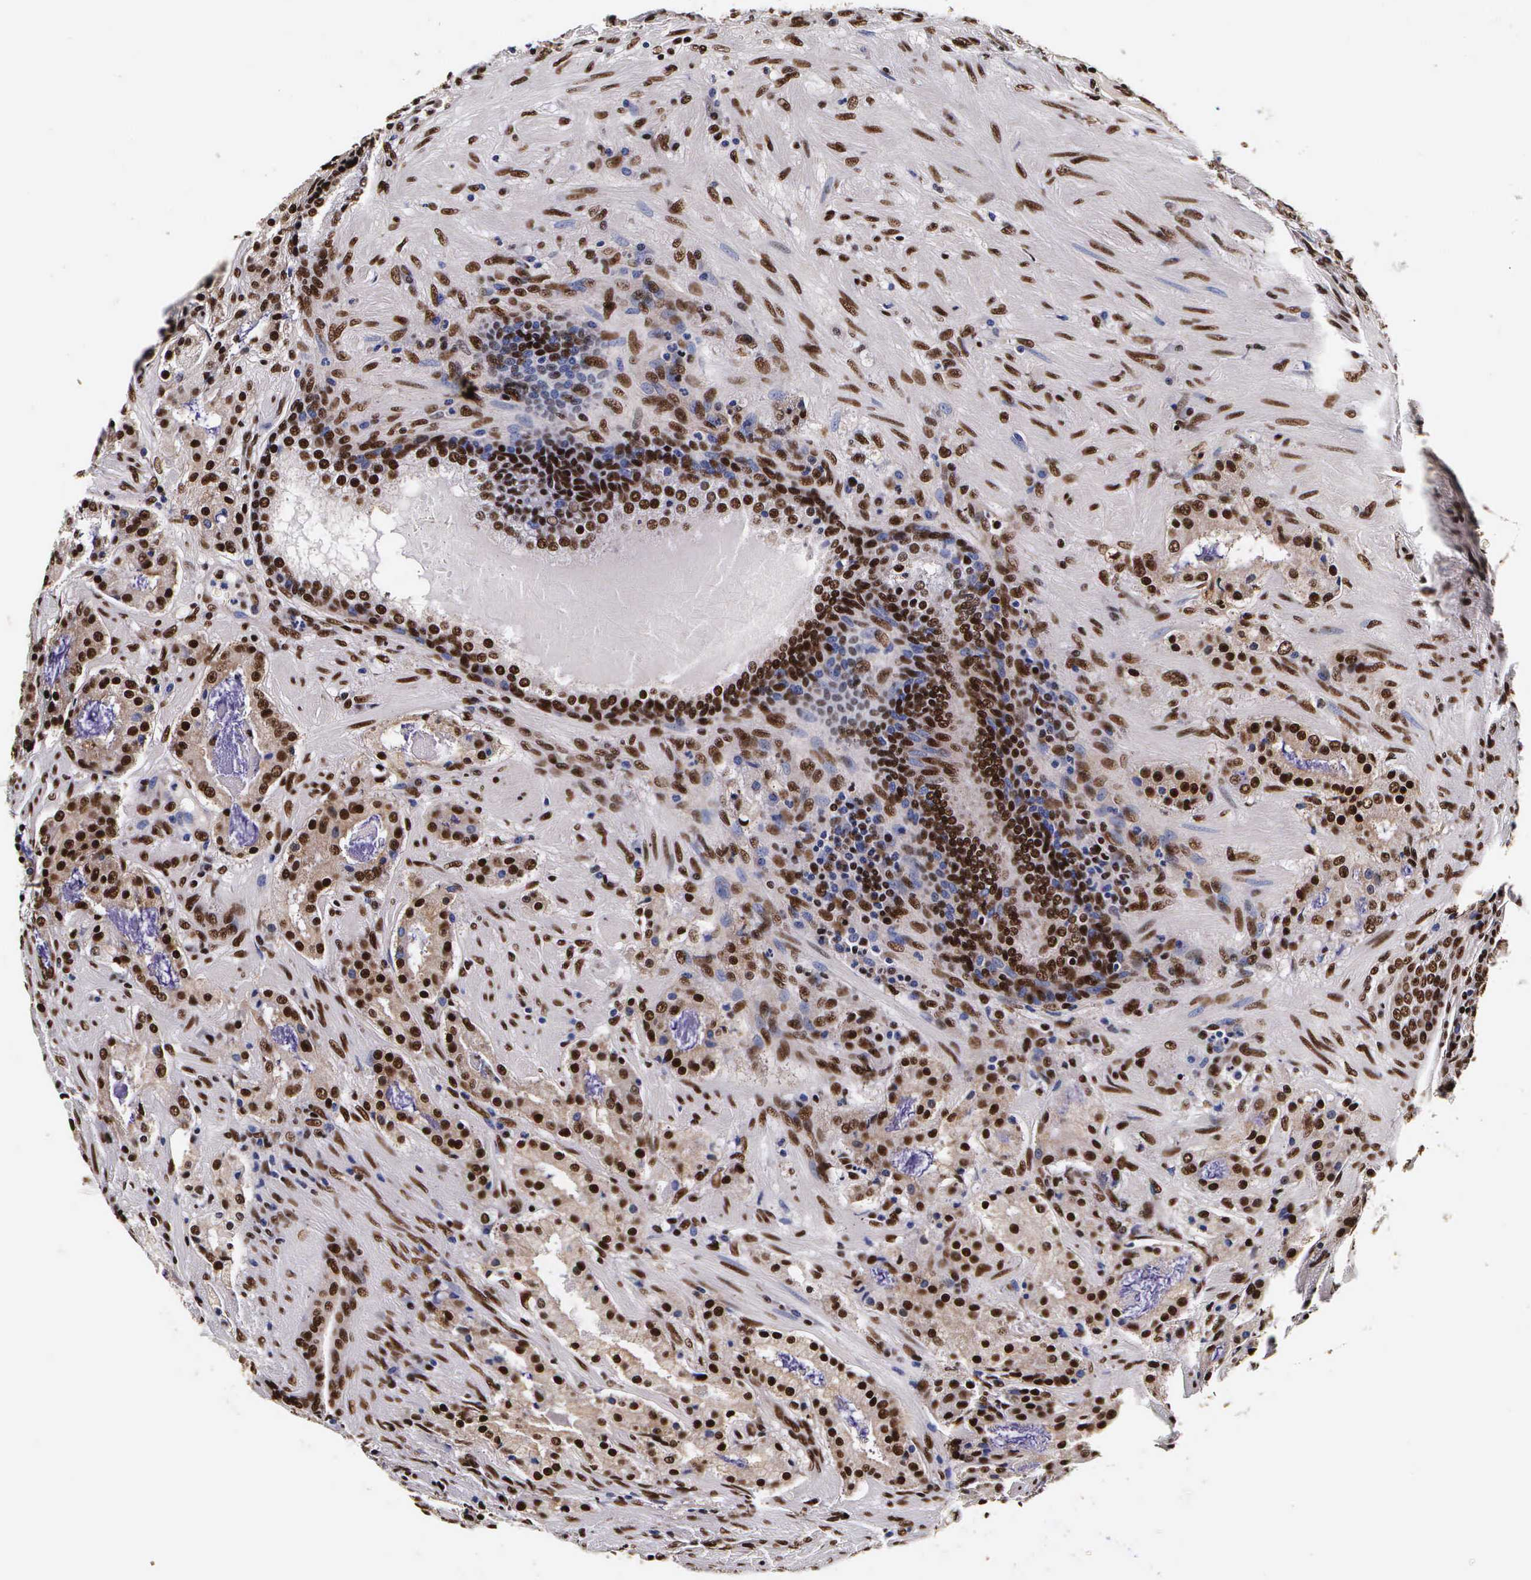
{"staining": {"intensity": "strong", "quantity": "25%-75%", "location": "nuclear"}, "tissue": "prostate cancer", "cell_type": "Tumor cells", "image_type": "cancer", "snomed": [{"axis": "morphology", "description": "Adenocarcinoma, Medium grade"}, {"axis": "topography", "description": "Prostate"}], "caption": "A brown stain shows strong nuclear expression of a protein in prostate adenocarcinoma (medium-grade) tumor cells. (DAB IHC with brightfield microscopy, high magnification).", "gene": "PABPN1", "patient": {"sex": "male", "age": 72}}